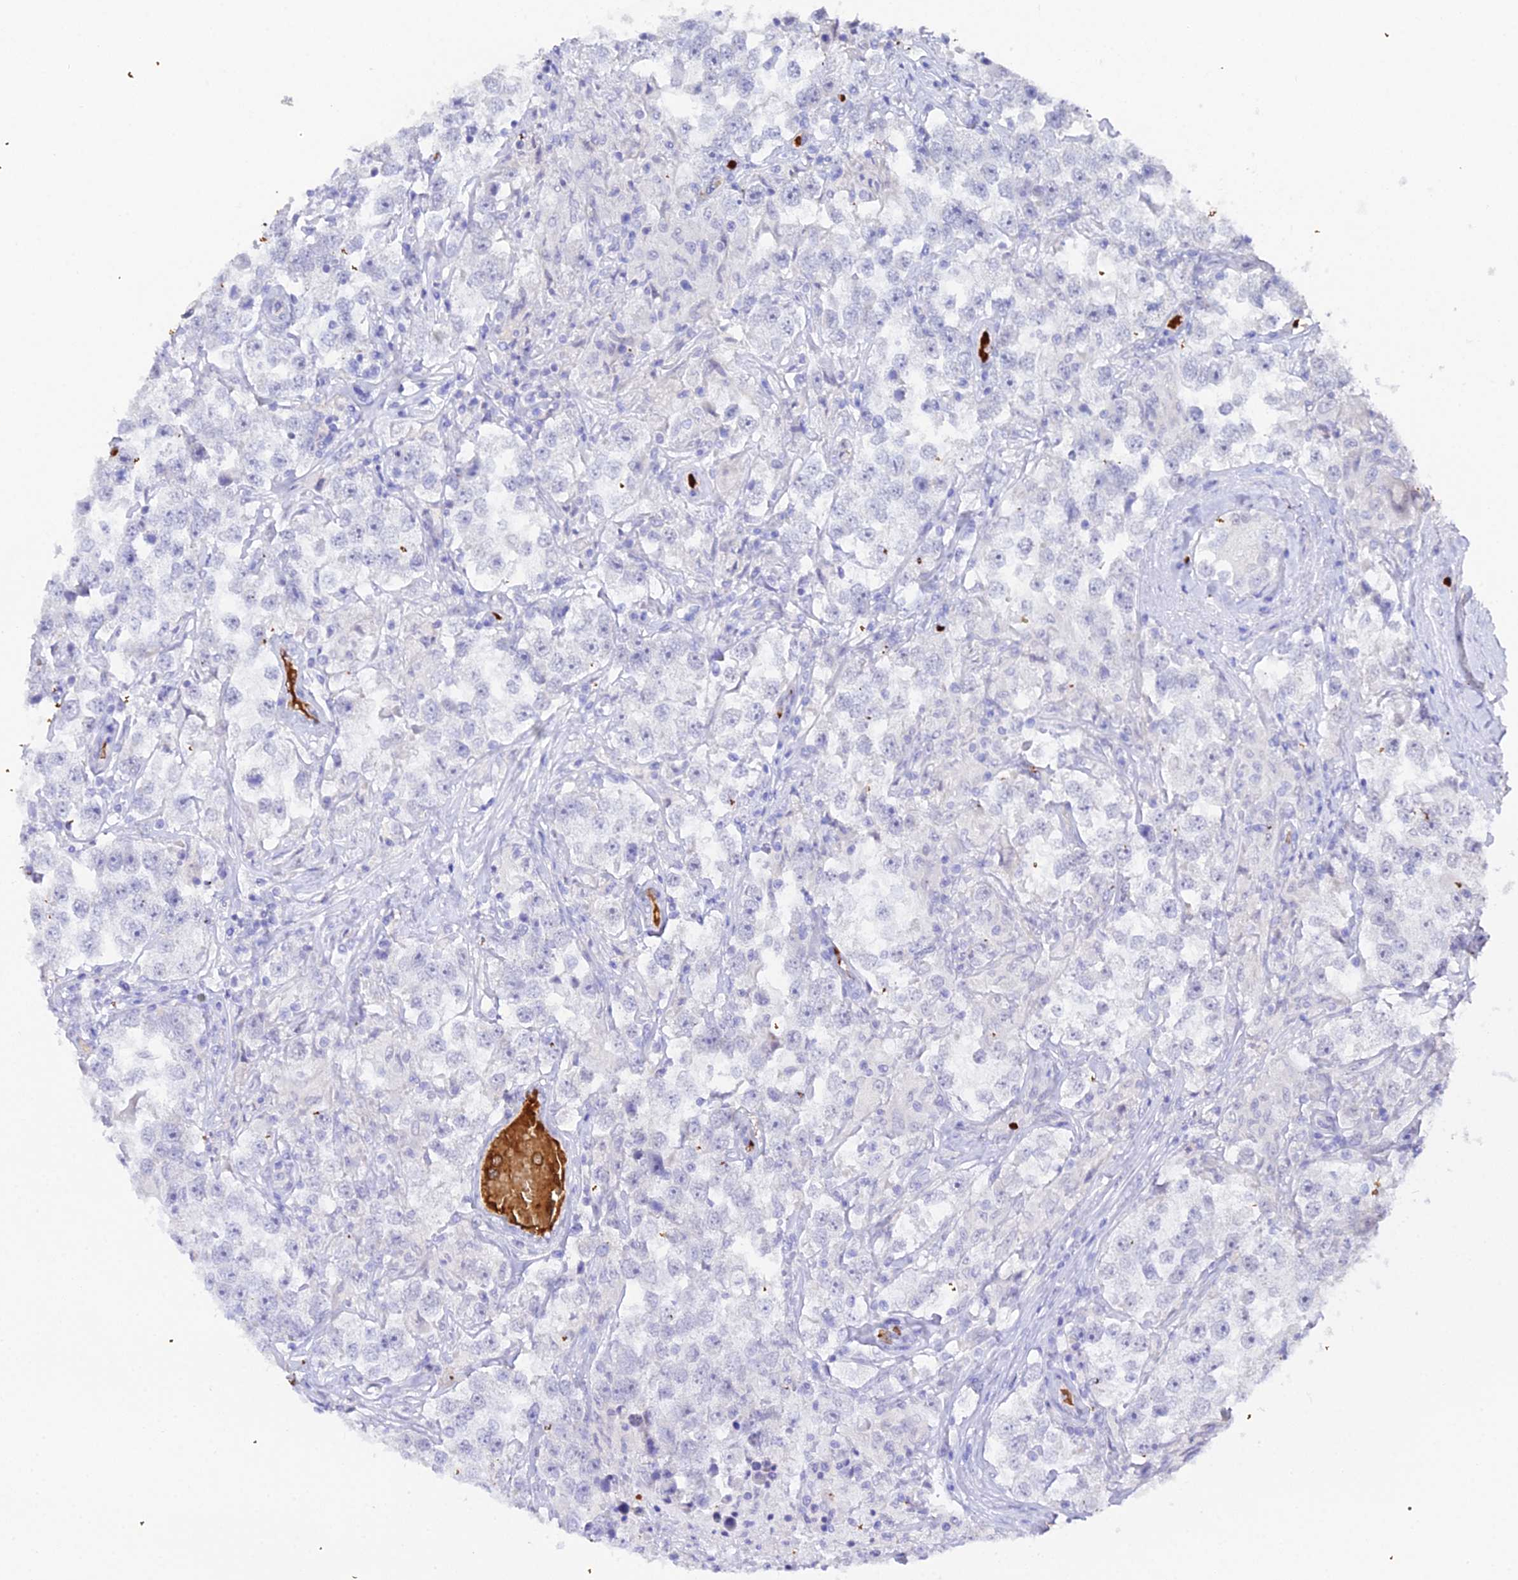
{"staining": {"intensity": "negative", "quantity": "none", "location": "none"}, "tissue": "testis cancer", "cell_type": "Tumor cells", "image_type": "cancer", "snomed": [{"axis": "morphology", "description": "Seminoma, NOS"}, {"axis": "topography", "description": "Testis"}], "caption": "High power microscopy image of an IHC histopathology image of seminoma (testis), revealing no significant expression in tumor cells.", "gene": "CFAP45", "patient": {"sex": "male", "age": 46}}